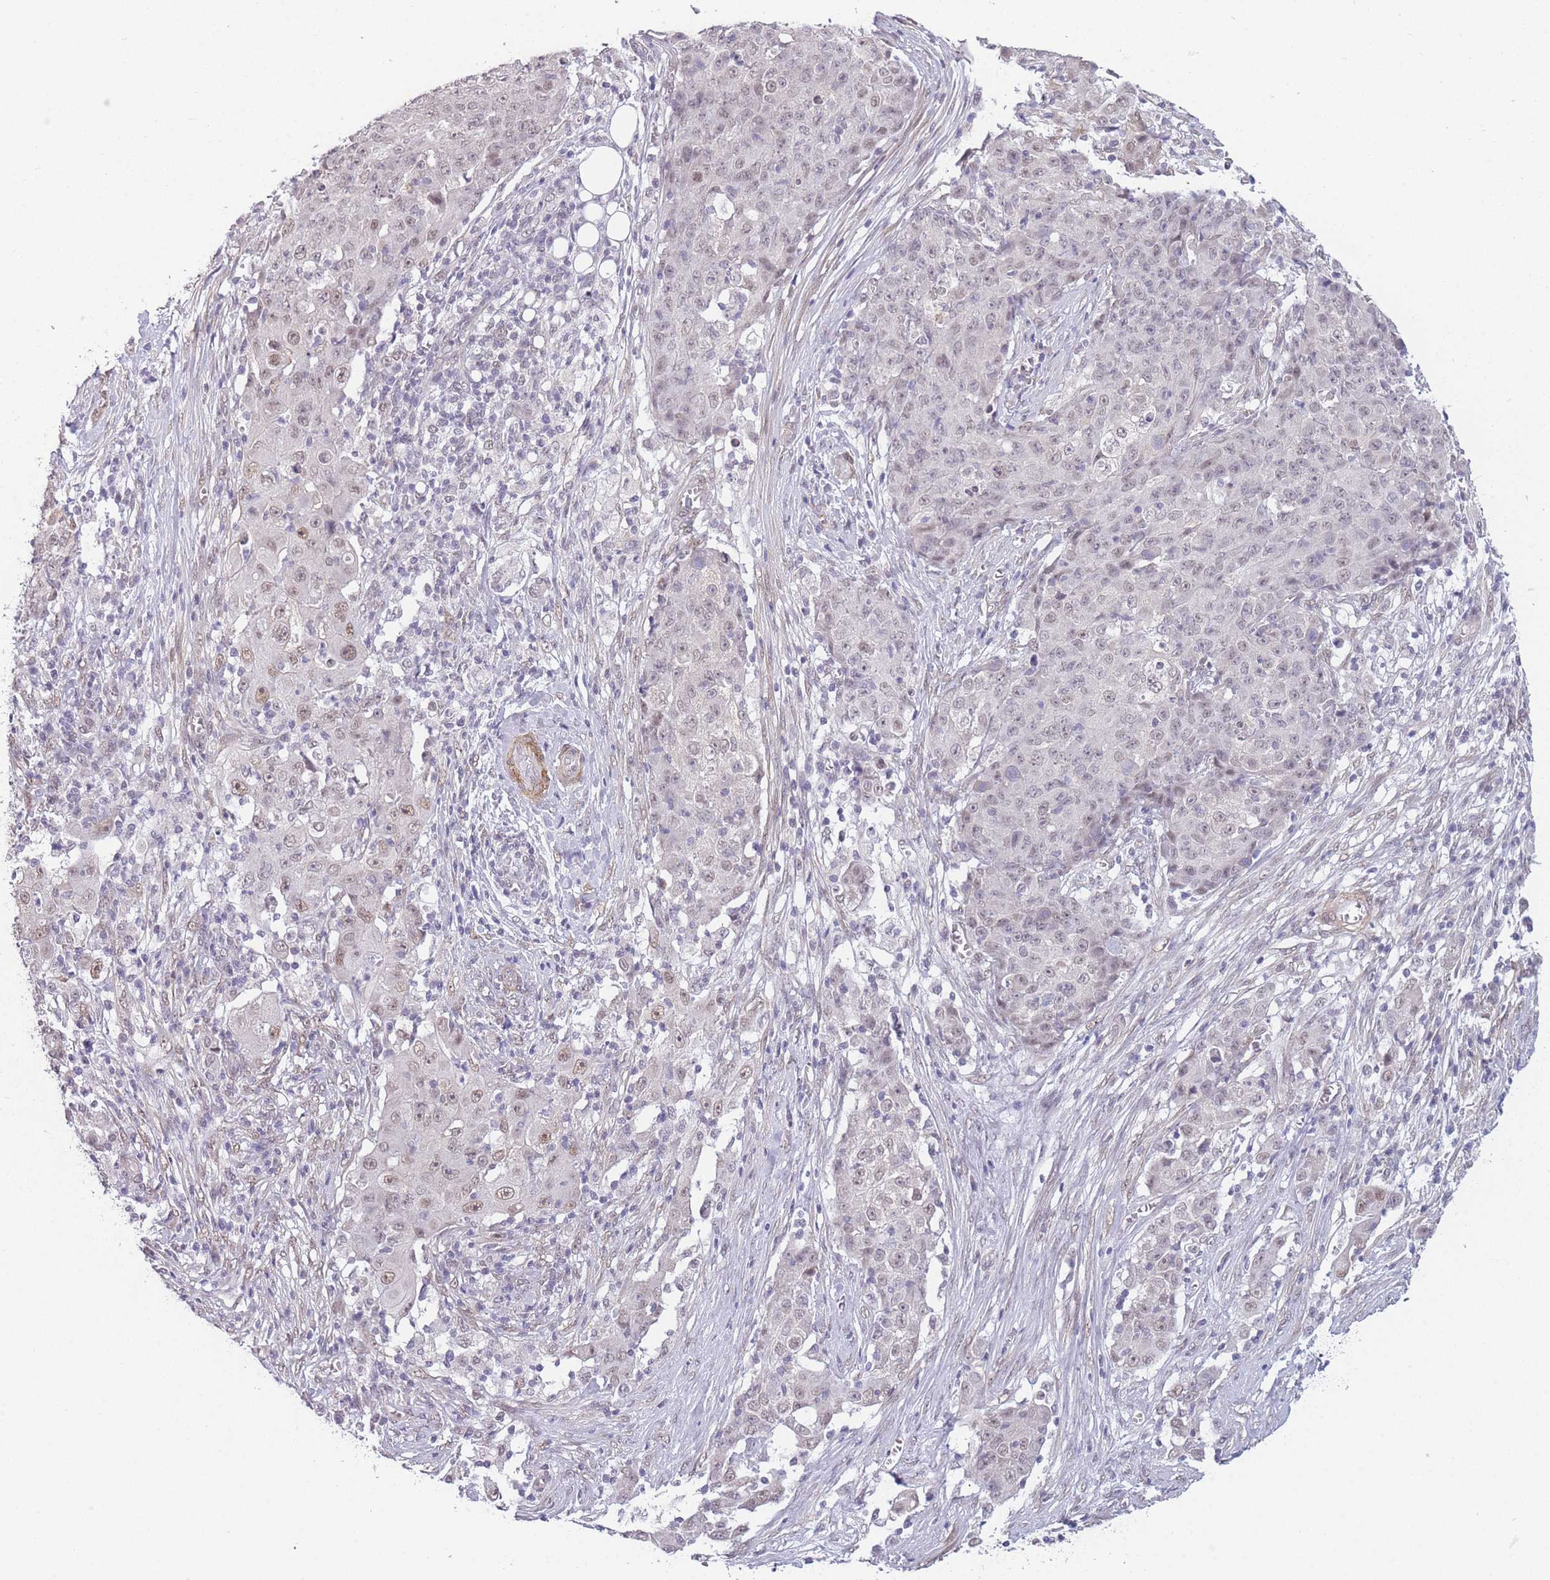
{"staining": {"intensity": "weak", "quantity": "25%-75%", "location": "nuclear"}, "tissue": "ovarian cancer", "cell_type": "Tumor cells", "image_type": "cancer", "snomed": [{"axis": "morphology", "description": "Carcinoma, endometroid"}, {"axis": "topography", "description": "Ovary"}], "caption": "Protein staining by immunohistochemistry (IHC) shows weak nuclear expression in approximately 25%-75% of tumor cells in endometroid carcinoma (ovarian).", "gene": "SIN3B", "patient": {"sex": "female", "age": 42}}